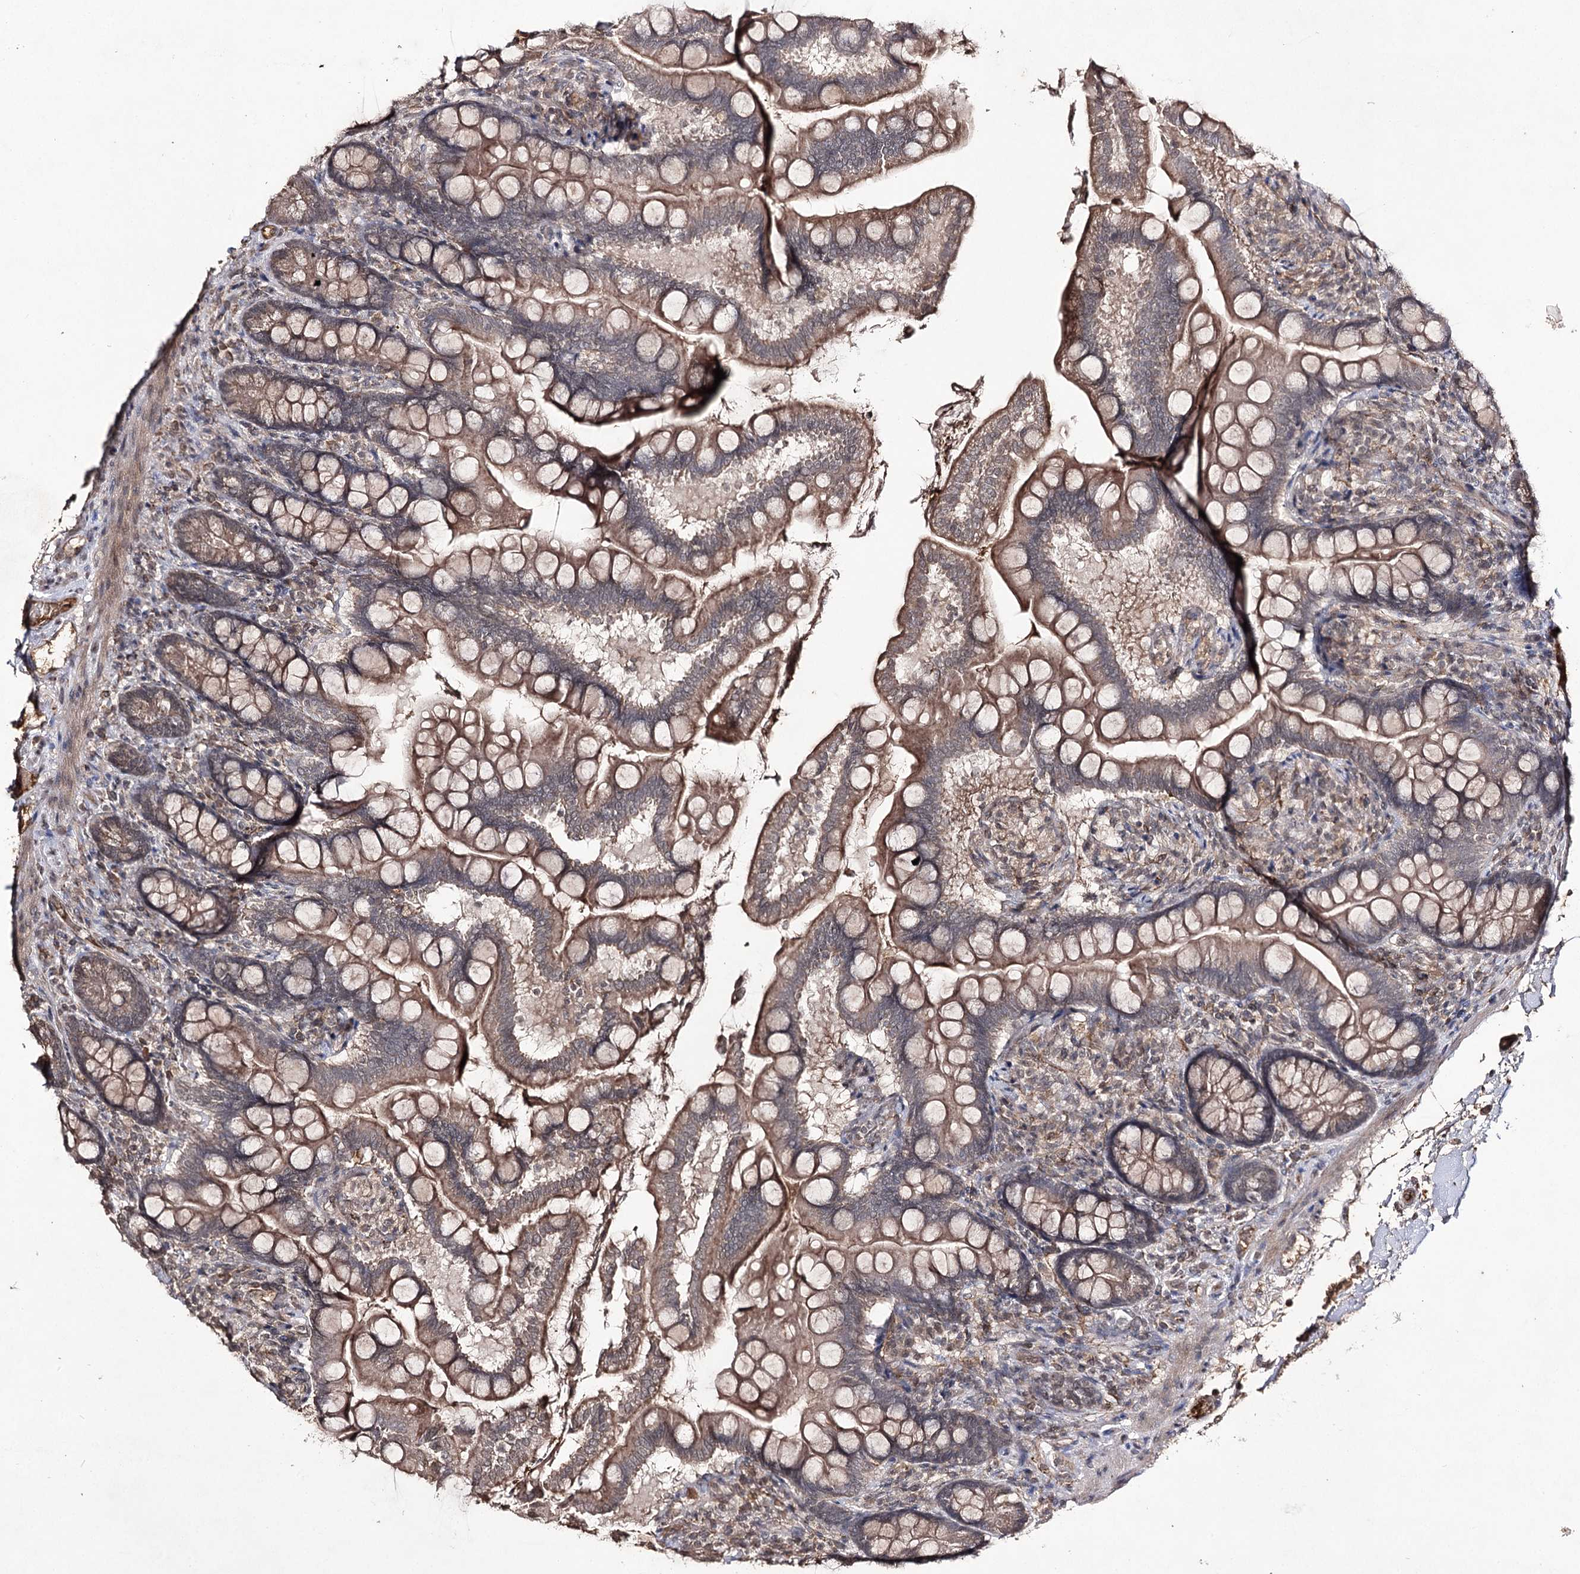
{"staining": {"intensity": "moderate", "quantity": ">75%", "location": "cytoplasmic/membranous"}, "tissue": "small intestine", "cell_type": "Glandular cells", "image_type": "normal", "snomed": [{"axis": "morphology", "description": "Normal tissue, NOS"}, {"axis": "topography", "description": "Small intestine"}], "caption": "The immunohistochemical stain labels moderate cytoplasmic/membranous expression in glandular cells of benign small intestine. Immunohistochemistry (ihc) stains the protein of interest in brown and the nuclei are stained blue.", "gene": "SYNGR3", "patient": {"sex": "female", "age": 64}}